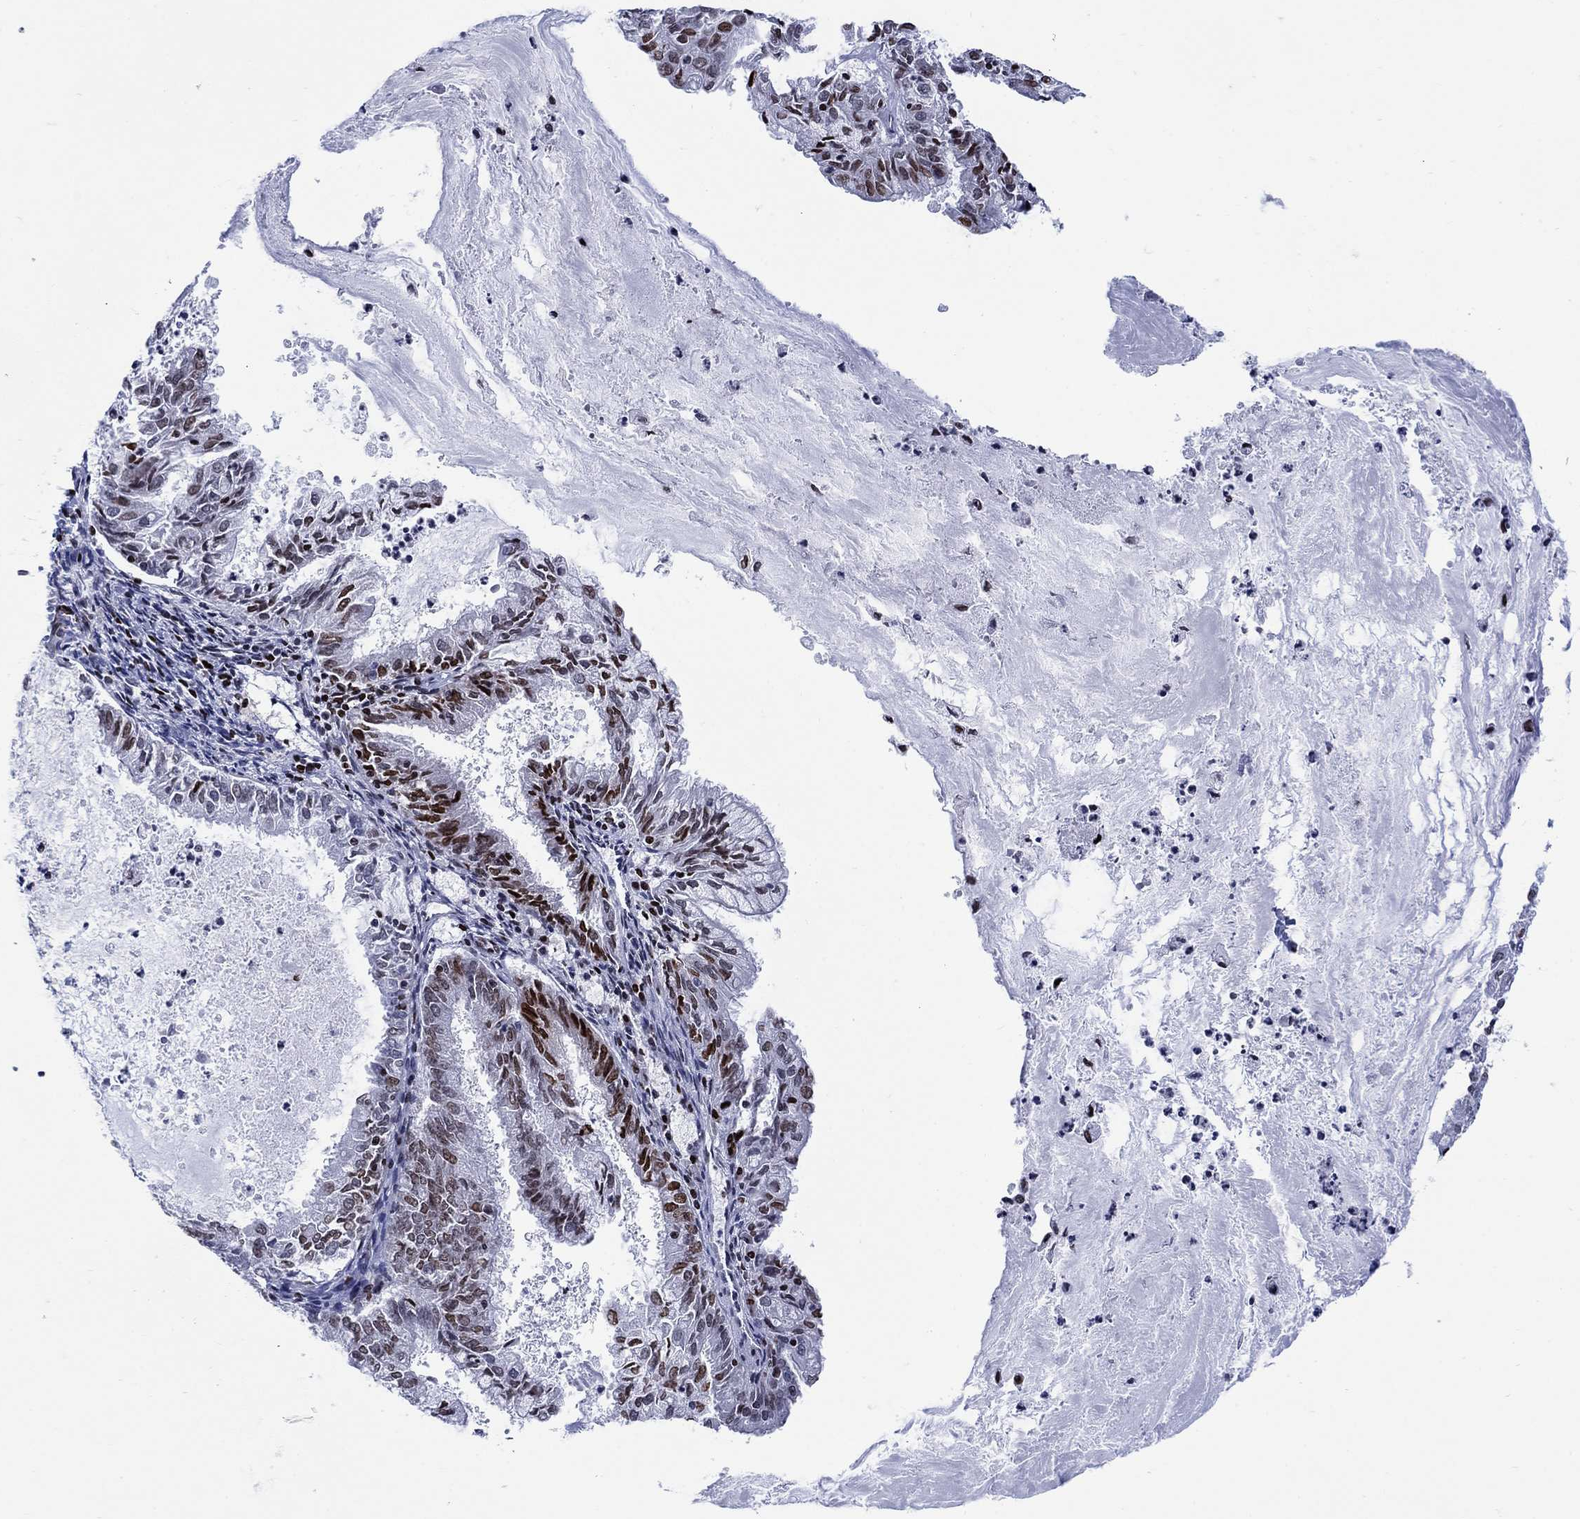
{"staining": {"intensity": "strong", "quantity": "<25%", "location": "nuclear"}, "tissue": "endometrial cancer", "cell_type": "Tumor cells", "image_type": "cancer", "snomed": [{"axis": "morphology", "description": "Adenocarcinoma, NOS"}, {"axis": "topography", "description": "Endometrium"}], "caption": "Immunohistochemistry (IHC) of human endometrial cancer (adenocarcinoma) displays medium levels of strong nuclear positivity in approximately <25% of tumor cells.", "gene": "HMGA1", "patient": {"sex": "female", "age": 57}}